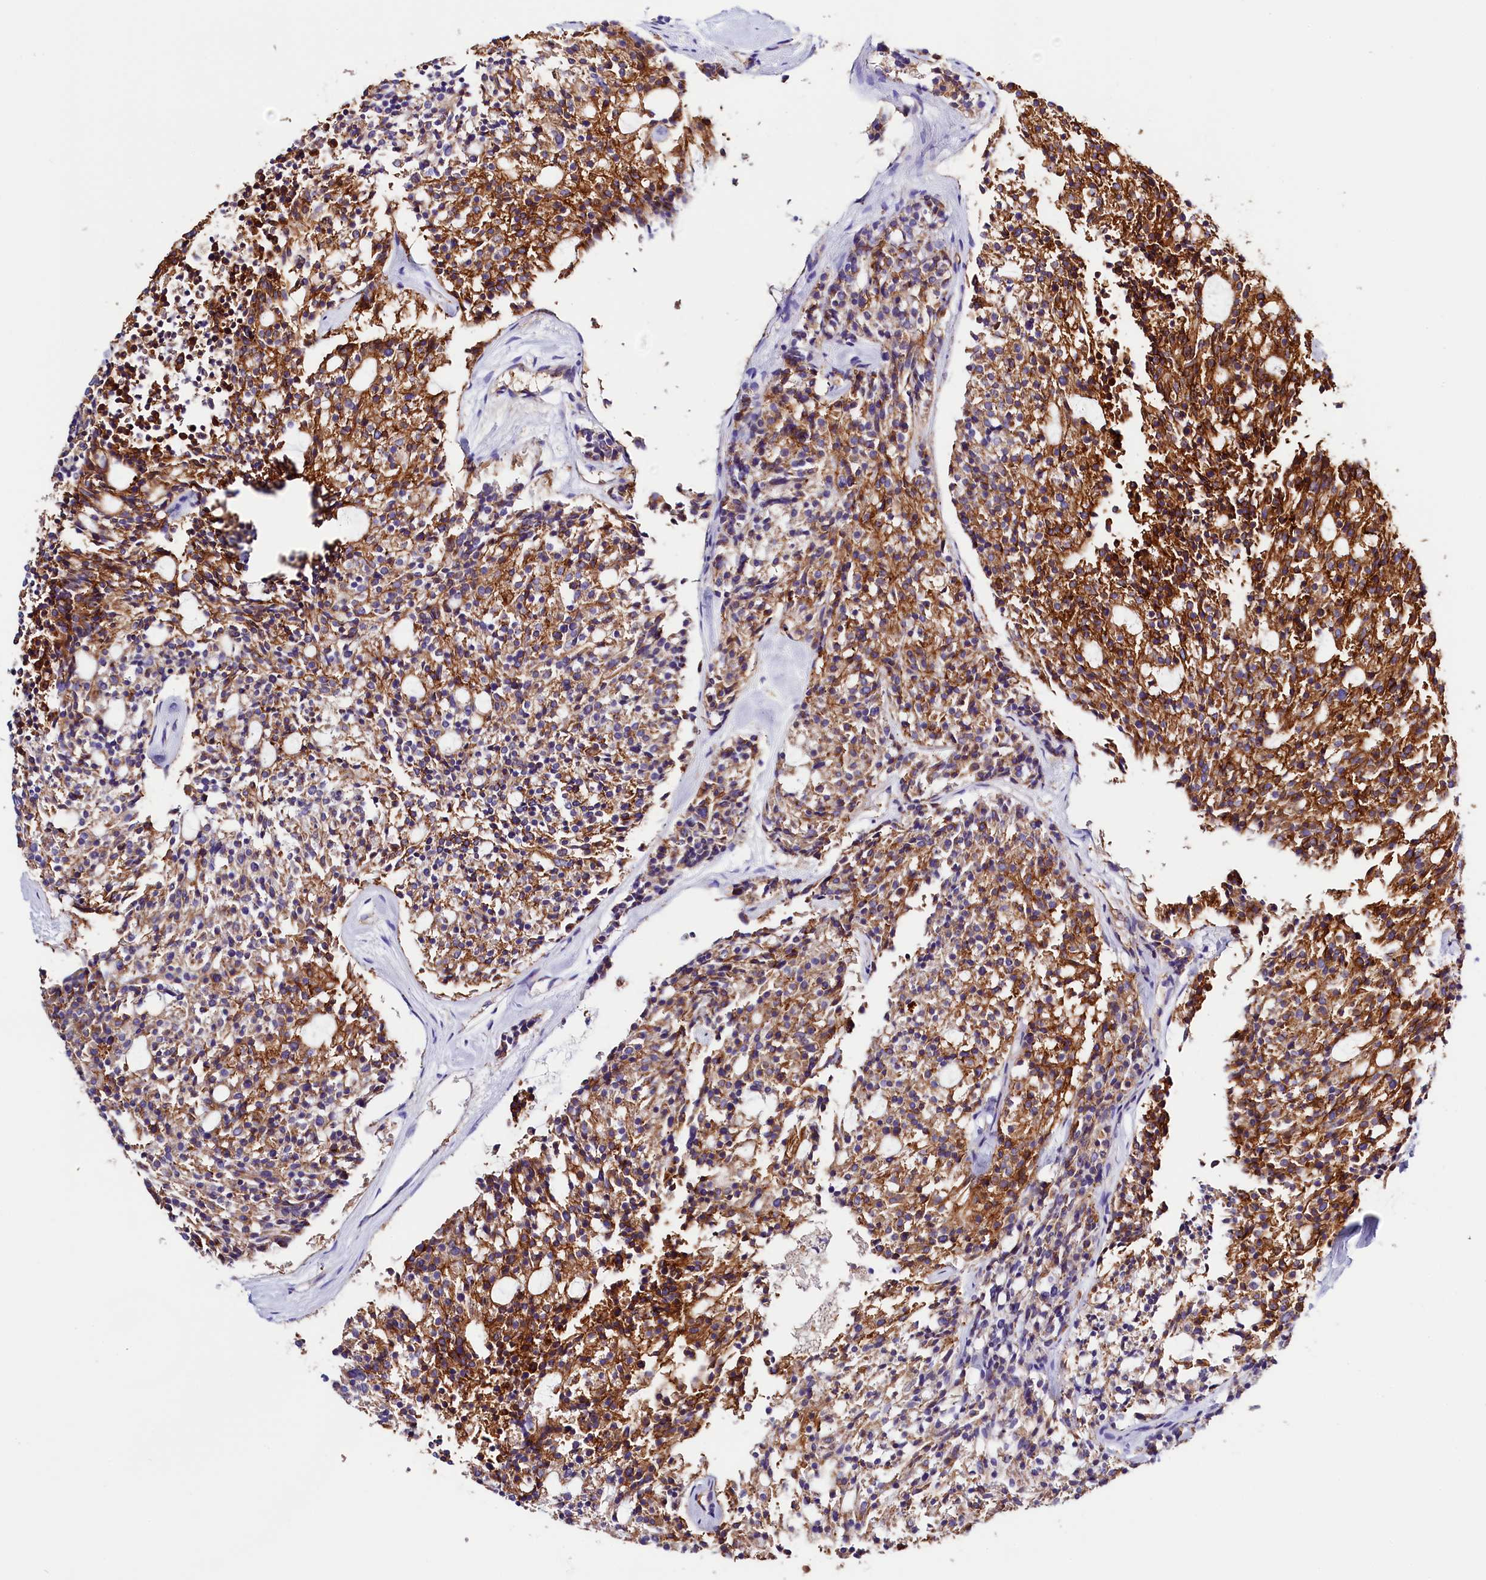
{"staining": {"intensity": "strong", "quantity": "25%-75%", "location": "cytoplasmic/membranous"}, "tissue": "carcinoid", "cell_type": "Tumor cells", "image_type": "cancer", "snomed": [{"axis": "morphology", "description": "Carcinoid, malignant, NOS"}, {"axis": "topography", "description": "Pancreas"}], "caption": "Carcinoid was stained to show a protein in brown. There is high levels of strong cytoplasmic/membranous expression in about 25%-75% of tumor cells.", "gene": "ATP2B4", "patient": {"sex": "female", "age": 54}}